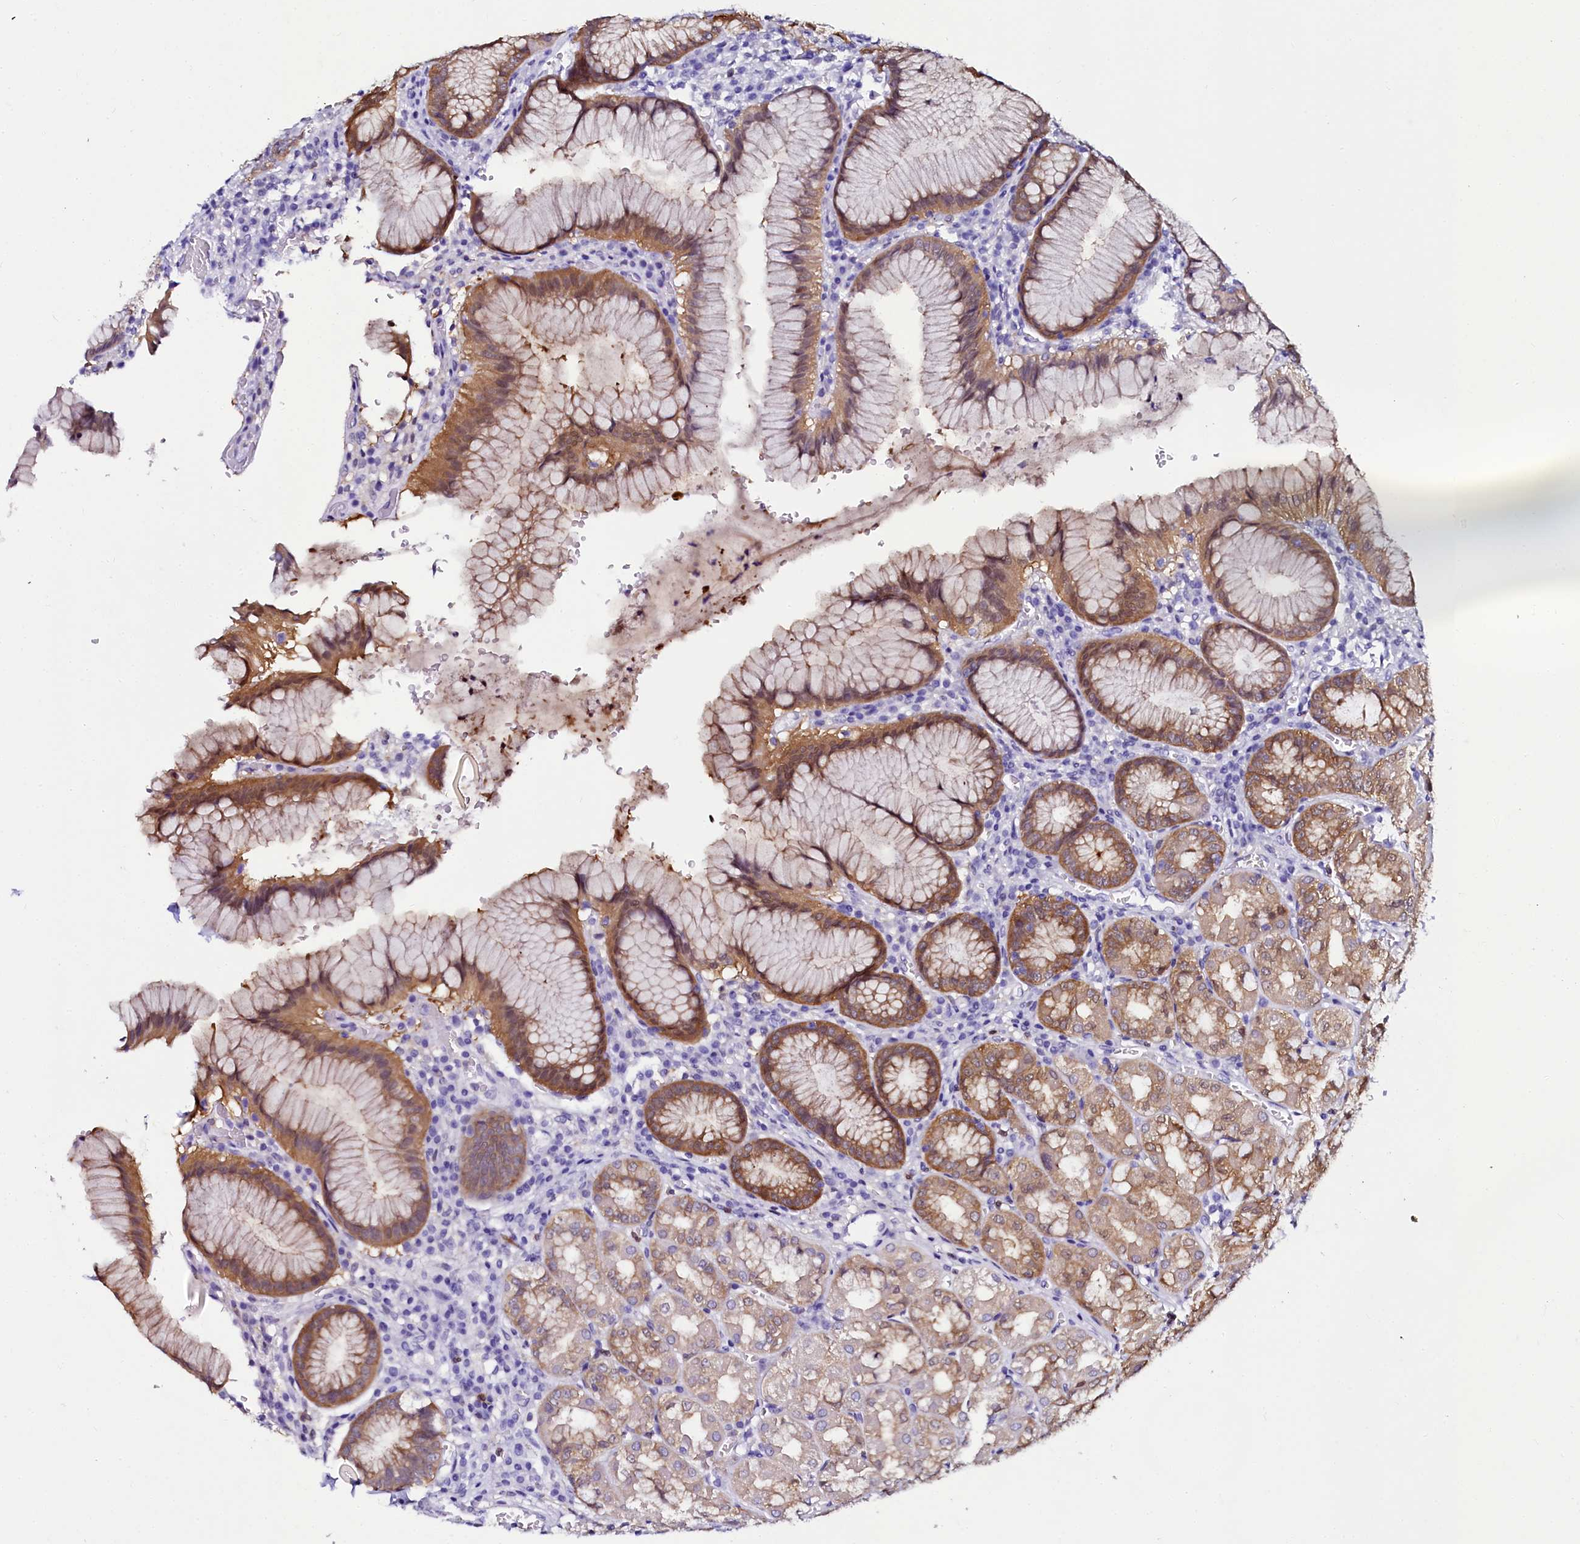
{"staining": {"intensity": "strong", "quantity": "25%-75%", "location": "cytoplasmic/membranous"}, "tissue": "stomach", "cell_type": "Glandular cells", "image_type": "normal", "snomed": [{"axis": "morphology", "description": "Normal tissue, NOS"}, {"axis": "topography", "description": "Stomach"}], "caption": "Benign stomach was stained to show a protein in brown. There is high levels of strong cytoplasmic/membranous expression in approximately 25%-75% of glandular cells.", "gene": "SORD", "patient": {"sex": "male", "age": 55}}